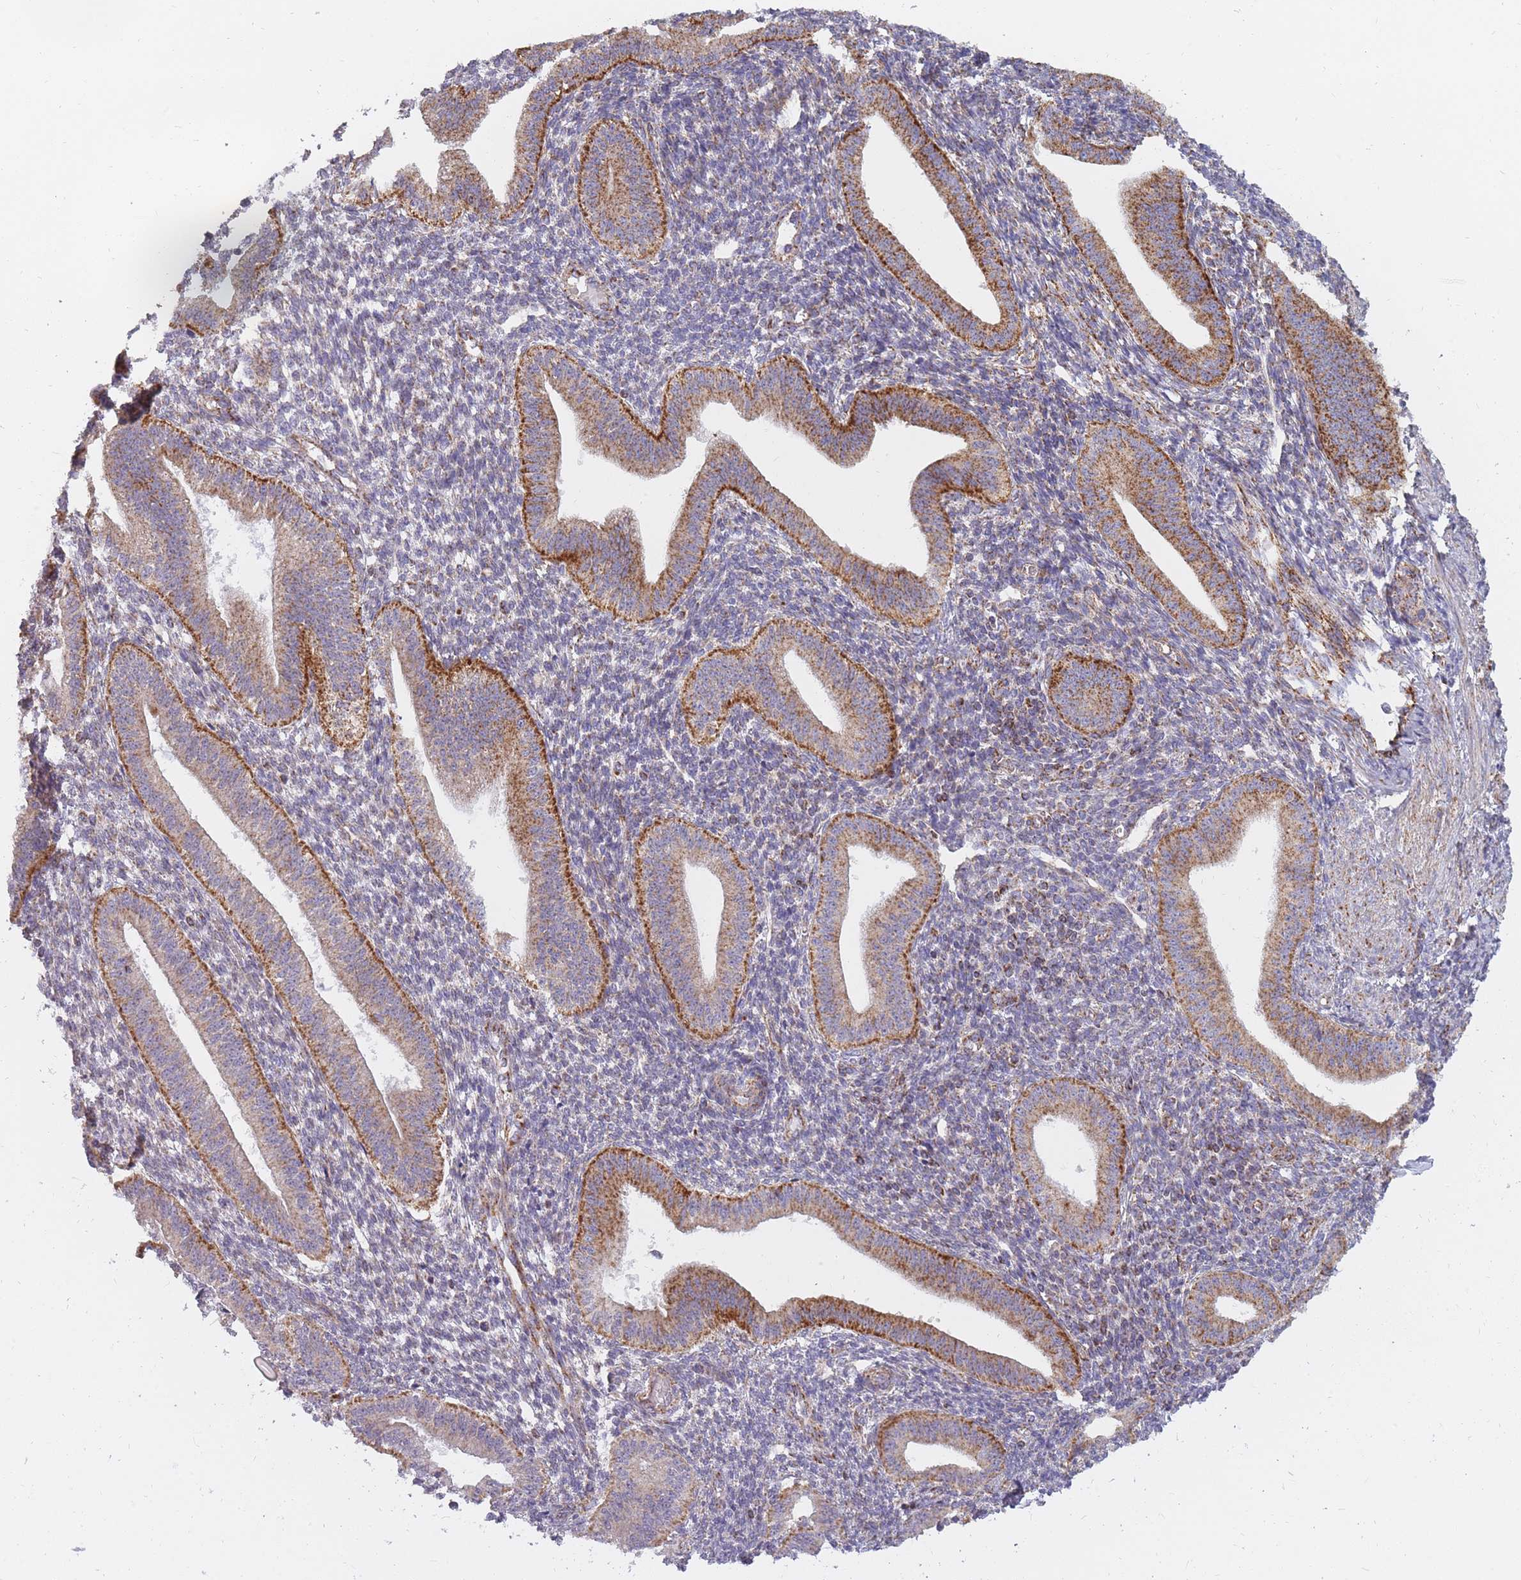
{"staining": {"intensity": "moderate", "quantity": "<25%", "location": "cytoplasmic/membranous"}, "tissue": "endometrium", "cell_type": "Cells in endometrial stroma", "image_type": "normal", "snomed": [{"axis": "morphology", "description": "Normal tissue, NOS"}, {"axis": "topography", "description": "Endometrium"}], "caption": "A photomicrograph of endometrium stained for a protein demonstrates moderate cytoplasmic/membranous brown staining in cells in endometrial stroma. (IHC, brightfield microscopy, high magnification).", "gene": "ALKBH4", "patient": {"sex": "female", "age": 34}}